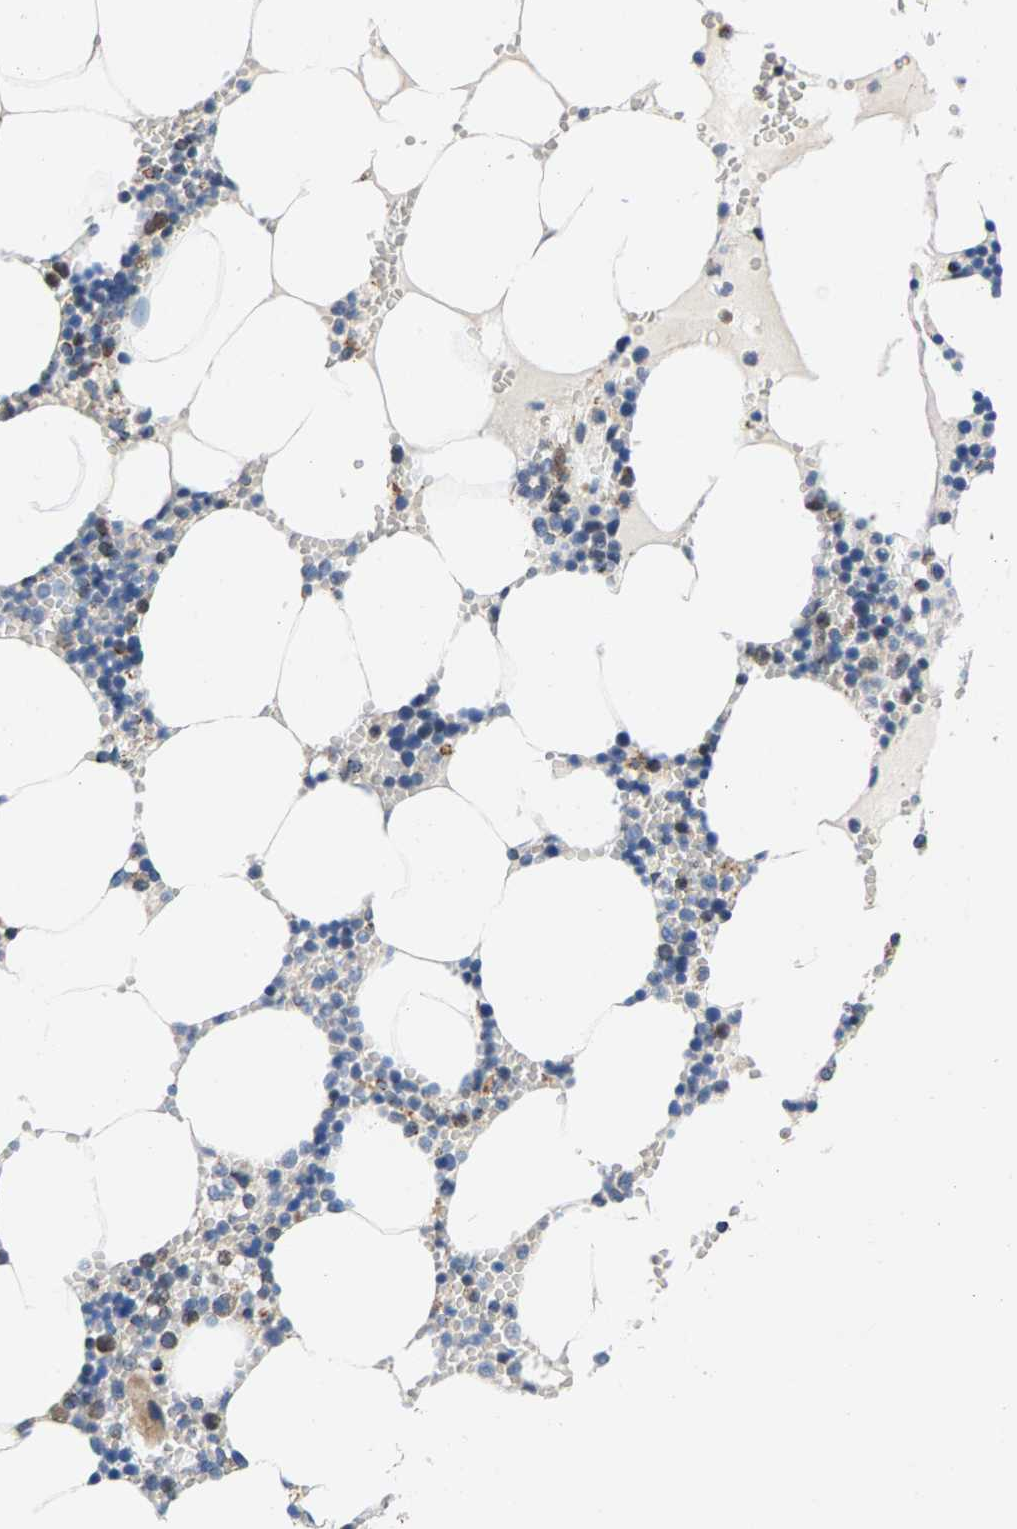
{"staining": {"intensity": "moderate", "quantity": "<25%", "location": "cytoplasmic/membranous"}, "tissue": "bone marrow", "cell_type": "Hematopoietic cells", "image_type": "normal", "snomed": [{"axis": "morphology", "description": "Normal tissue, NOS"}, {"axis": "topography", "description": "Bone marrow"}], "caption": "A micrograph showing moderate cytoplasmic/membranous staining in about <25% of hematopoietic cells in benign bone marrow, as visualized by brown immunohistochemical staining.", "gene": "PDE1A", "patient": {"sex": "male", "age": 70}}